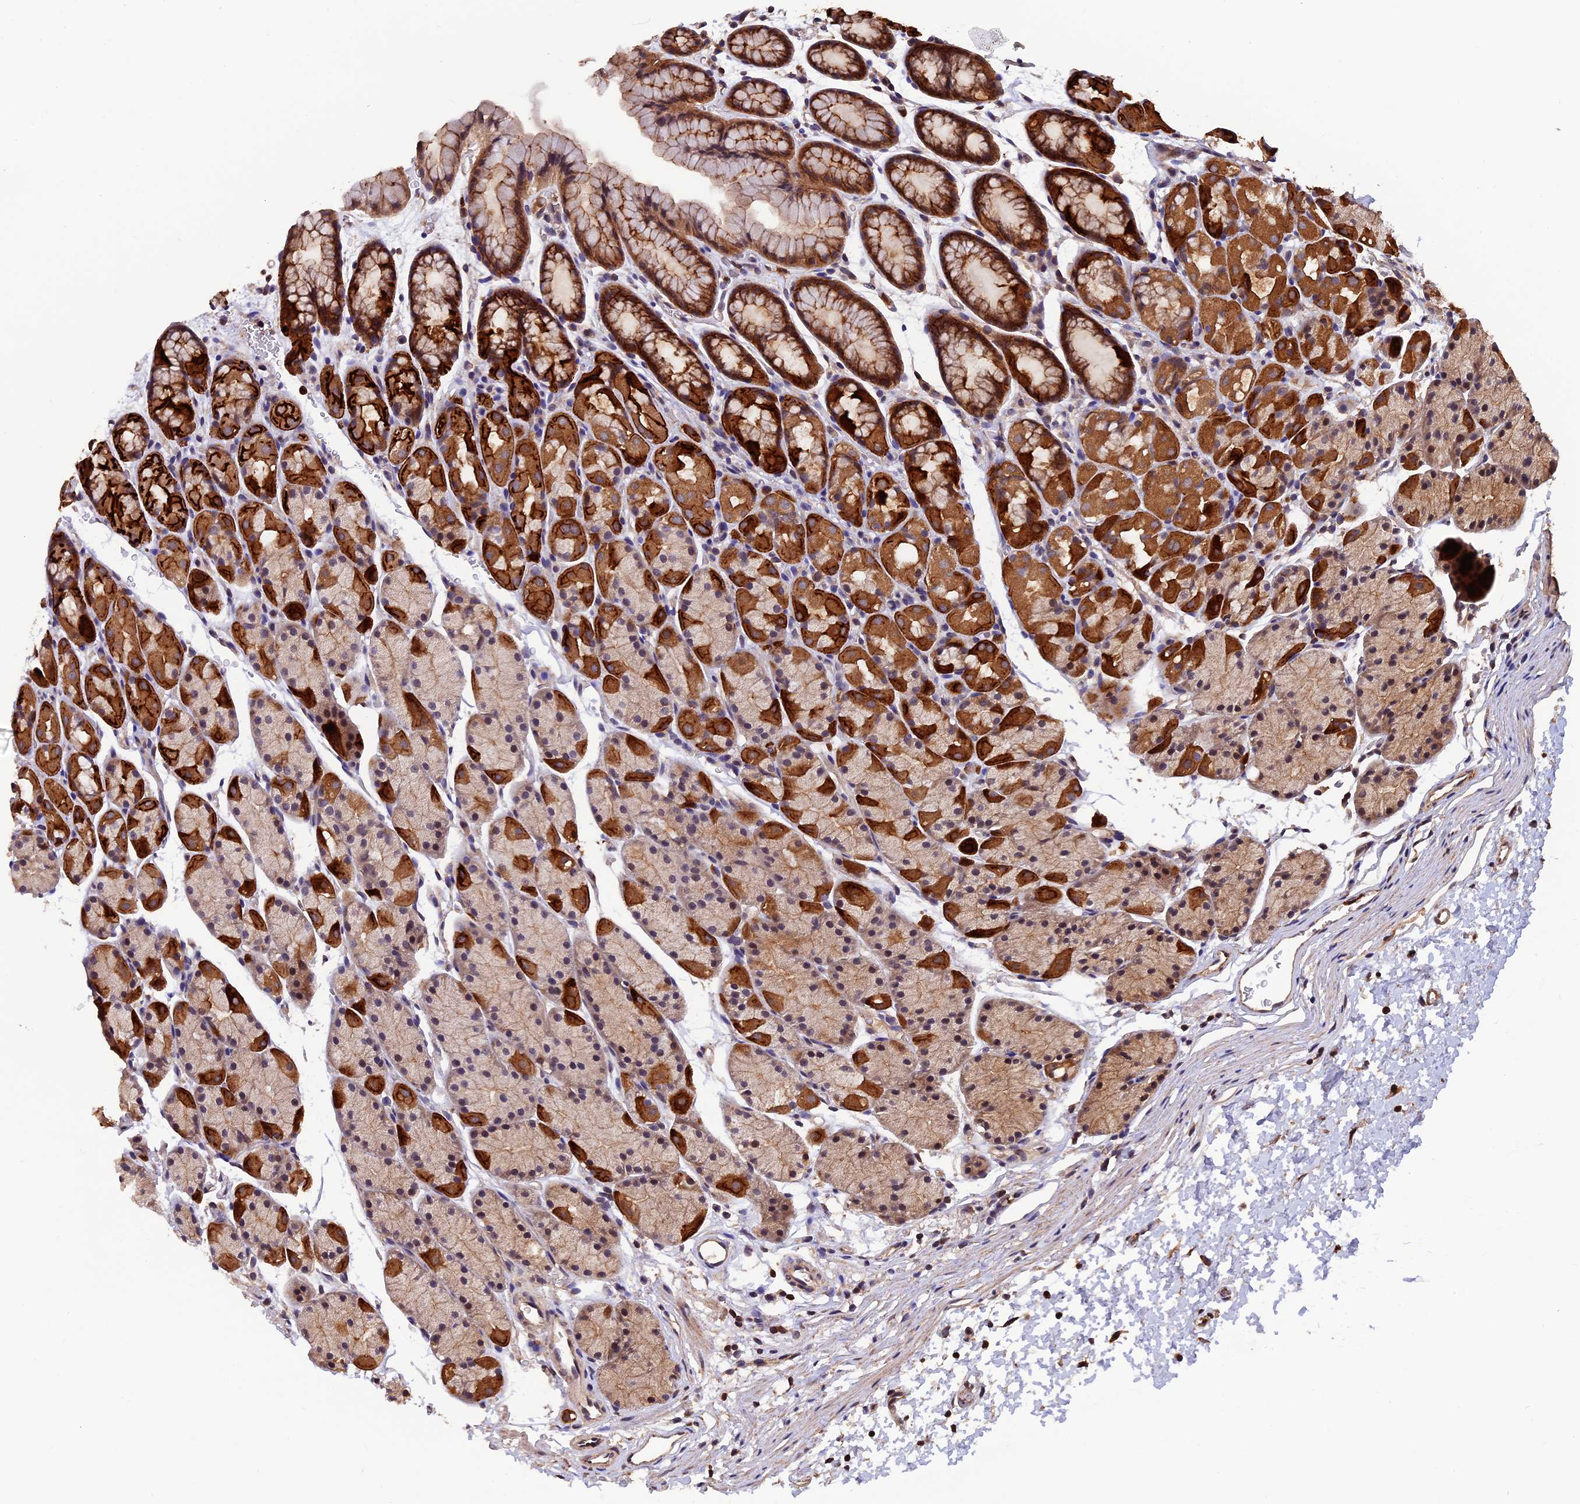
{"staining": {"intensity": "strong", "quantity": "25%-75%", "location": "cytoplasmic/membranous"}, "tissue": "stomach", "cell_type": "Glandular cells", "image_type": "normal", "snomed": [{"axis": "morphology", "description": "Normal tissue, NOS"}, {"axis": "topography", "description": "Stomach, upper"}, {"axis": "topography", "description": "Stomach"}], "caption": "Immunohistochemical staining of benign human stomach displays high levels of strong cytoplasmic/membranous staining in about 25%-75% of glandular cells.", "gene": "PKD2L2", "patient": {"sex": "male", "age": 47}}